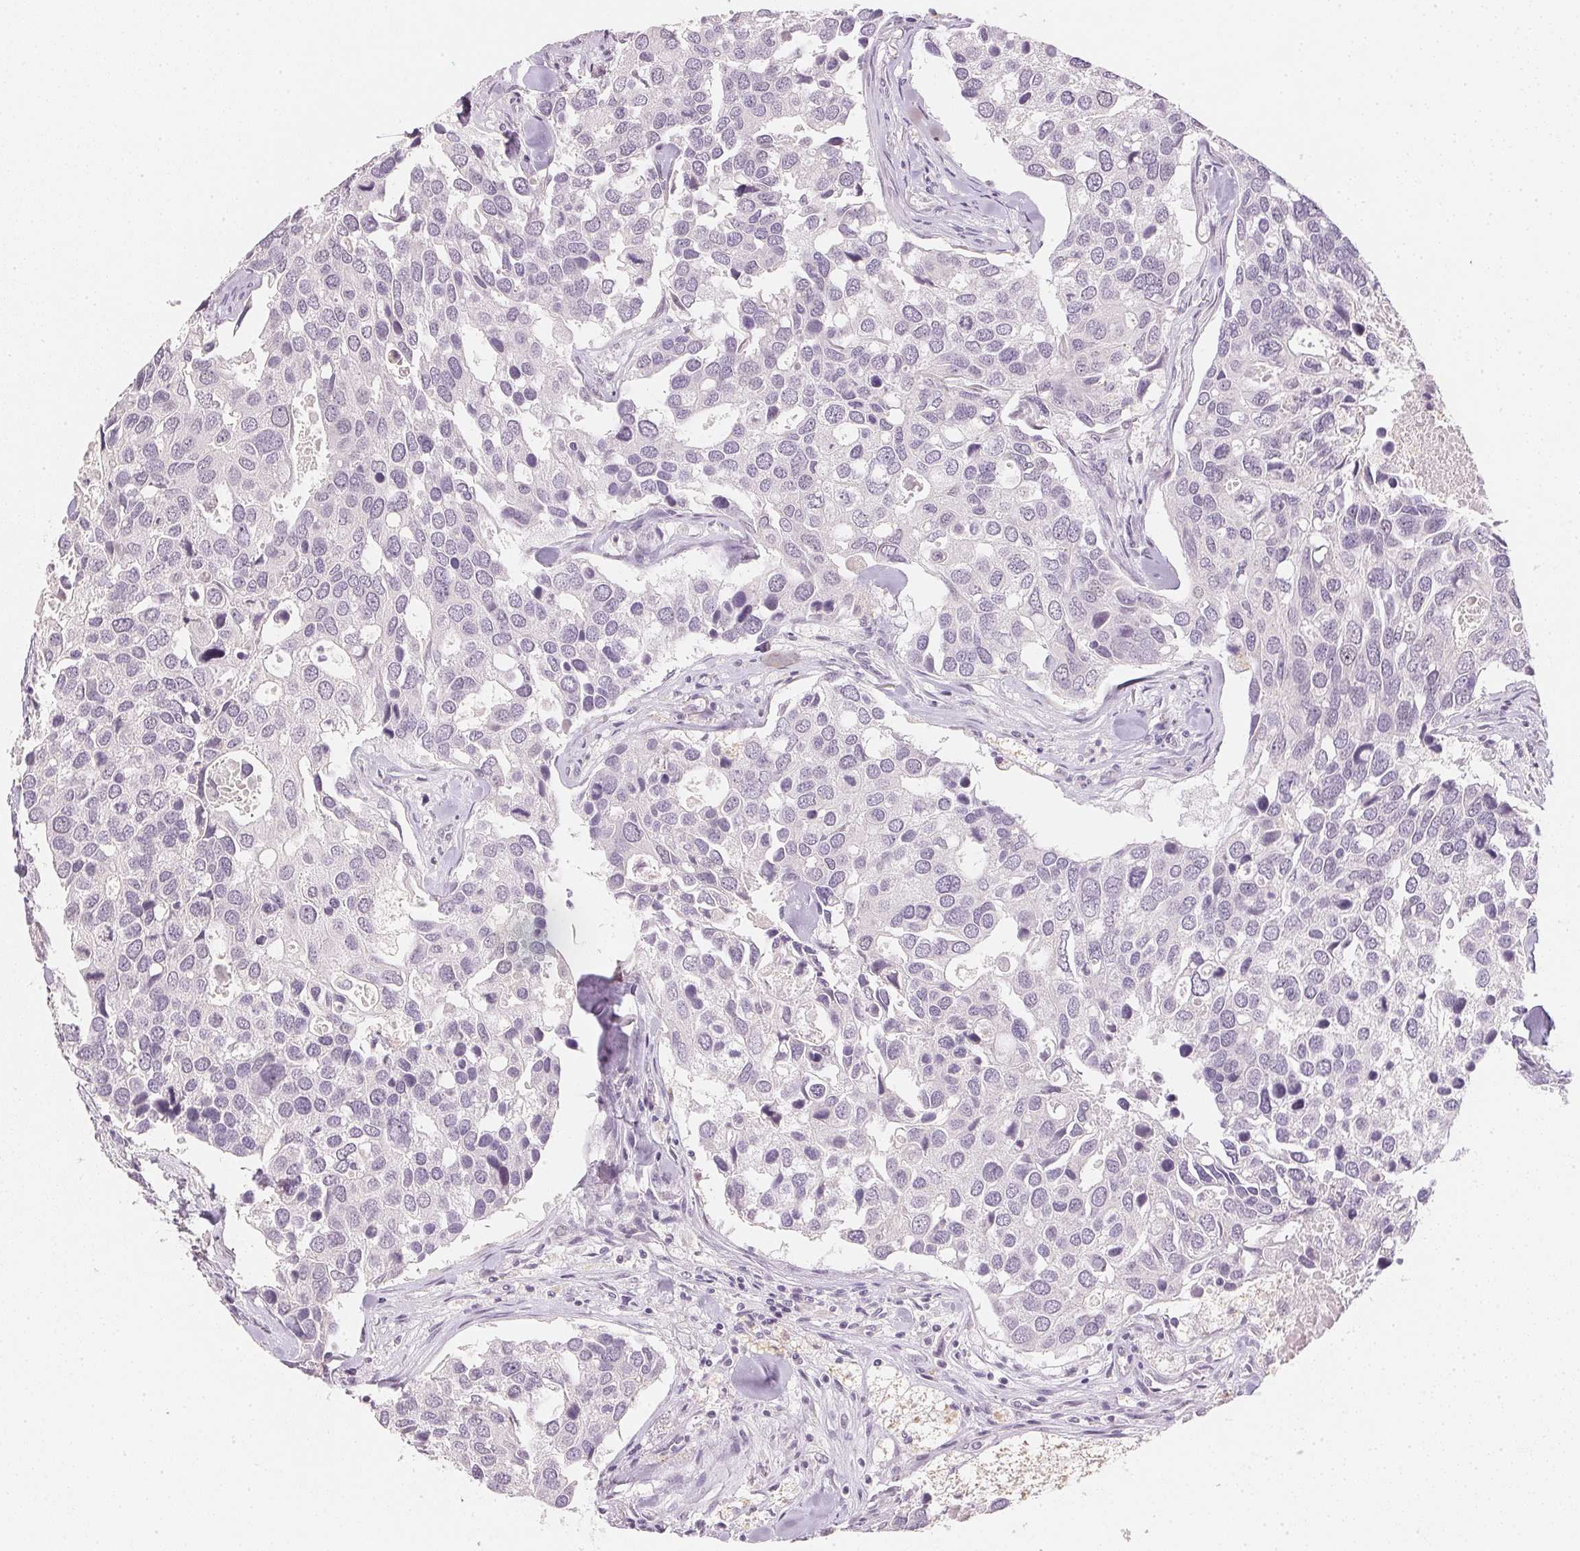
{"staining": {"intensity": "negative", "quantity": "none", "location": "none"}, "tissue": "breast cancer", "cell_type": "Tumor cells", "image_type": "cancer", "snomed": [{"axis": "morphology", "description": "Duct carcinoma"}, {"axis": "topography", "description": "Breast"}], "caption": "The histopathology image exhibits no significant staining in tumor cells of breast invasive ductal carcinoma.", "gene": "SMTN", "patient": {"sex": "female", "age": 83}}